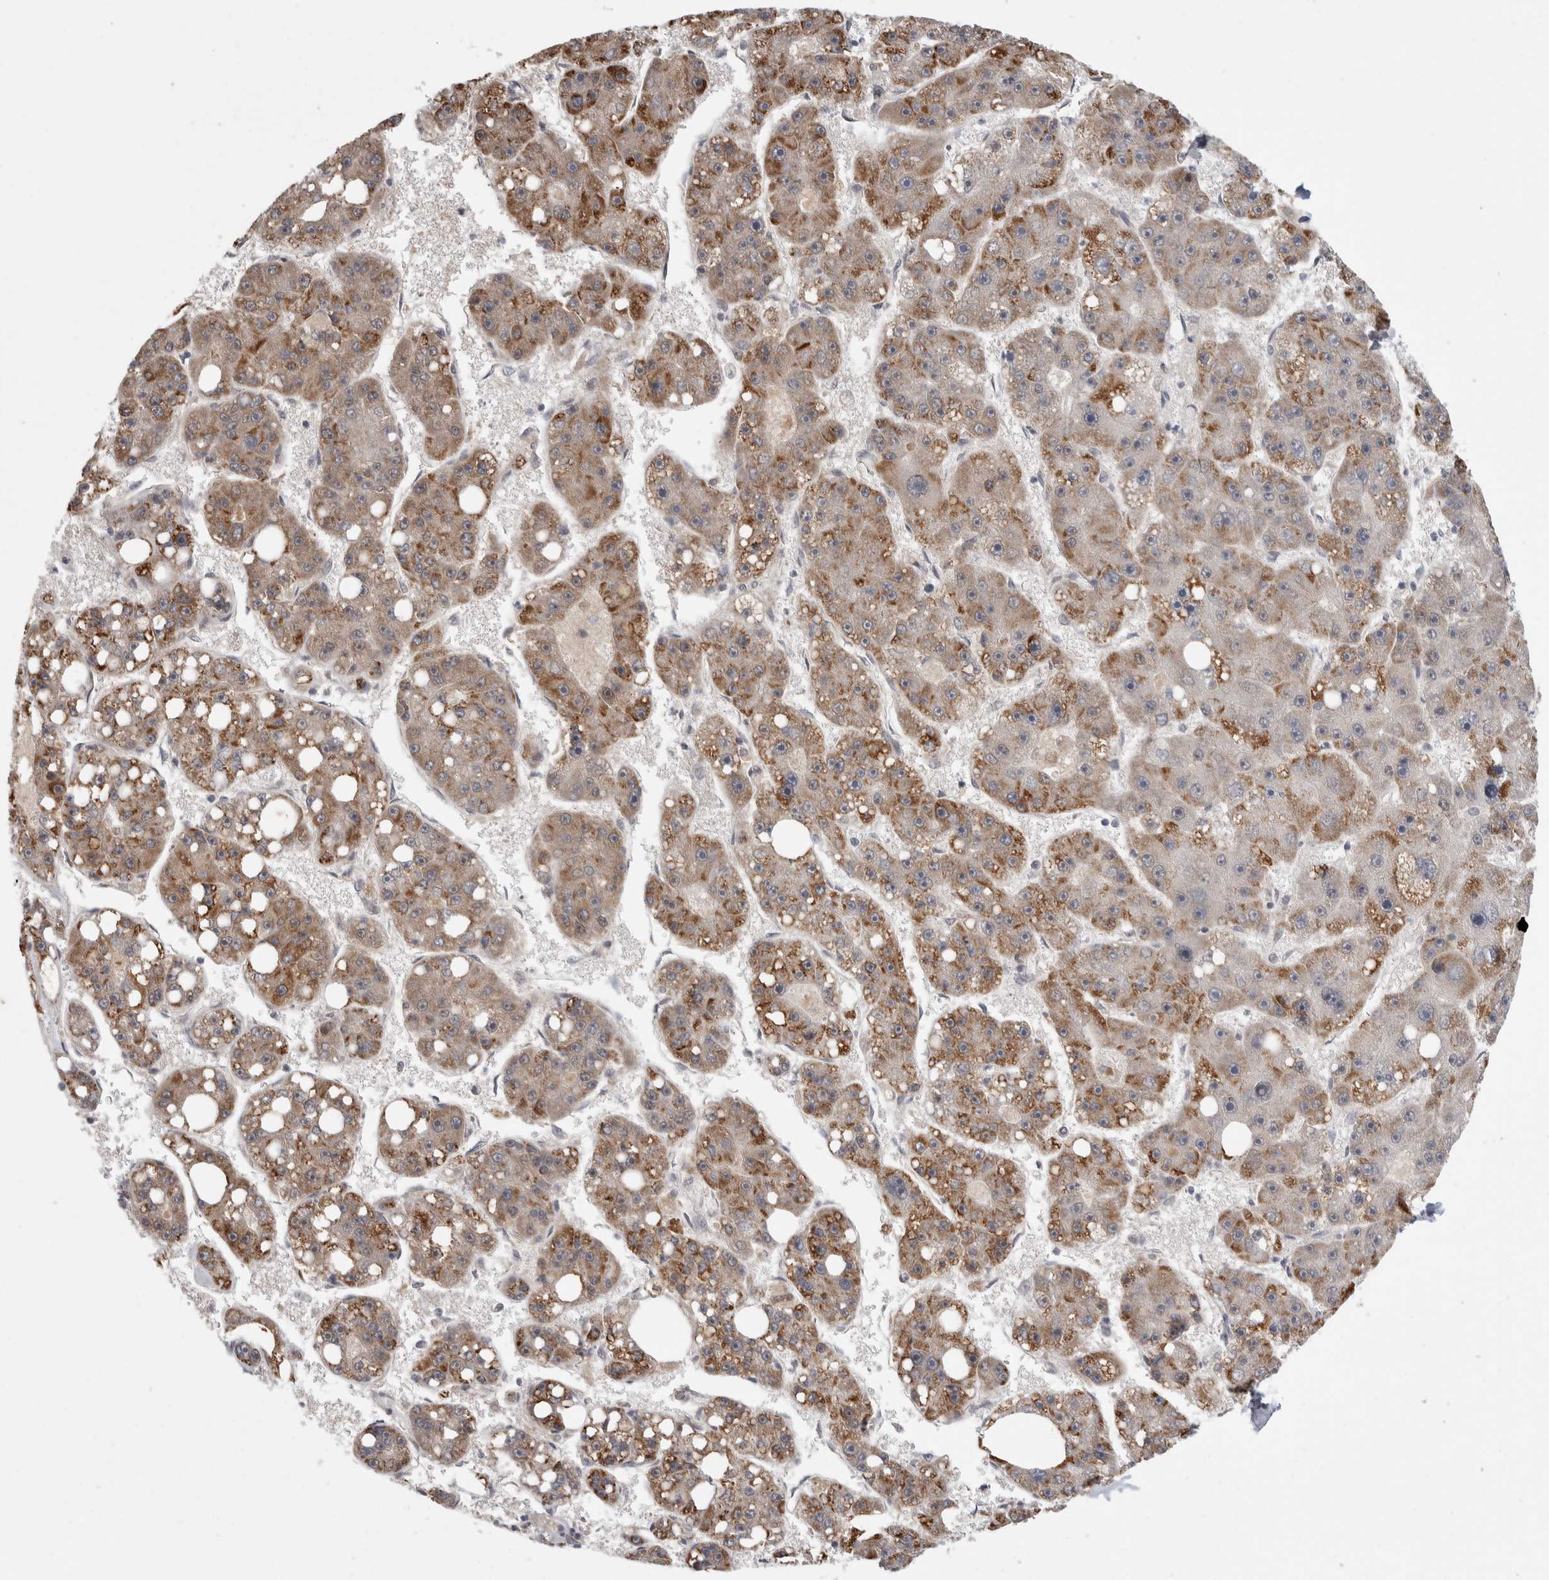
{"staining": {"intensity": "moderate", "quantity": "25%-75%", "location": "cytoplasmic/membranous"}, "tissue": "liver cancer", "cell_type": "Tumor cells", "image_type": "cancer", "snomed": [{"axis": "morphology", "description": "Carcinoma, Hepatocellular, NOS"}, {"axis": "topography", "description": "Liver"}], "caption": "Liver cancer stained for a protein (brown) demonstrates moderate cytoplasmic/membranous positive staining in approximately 25%-75% of tumor cells.", "gene": "ZNF592", "patient": {"sex": "female", "age": 61}}